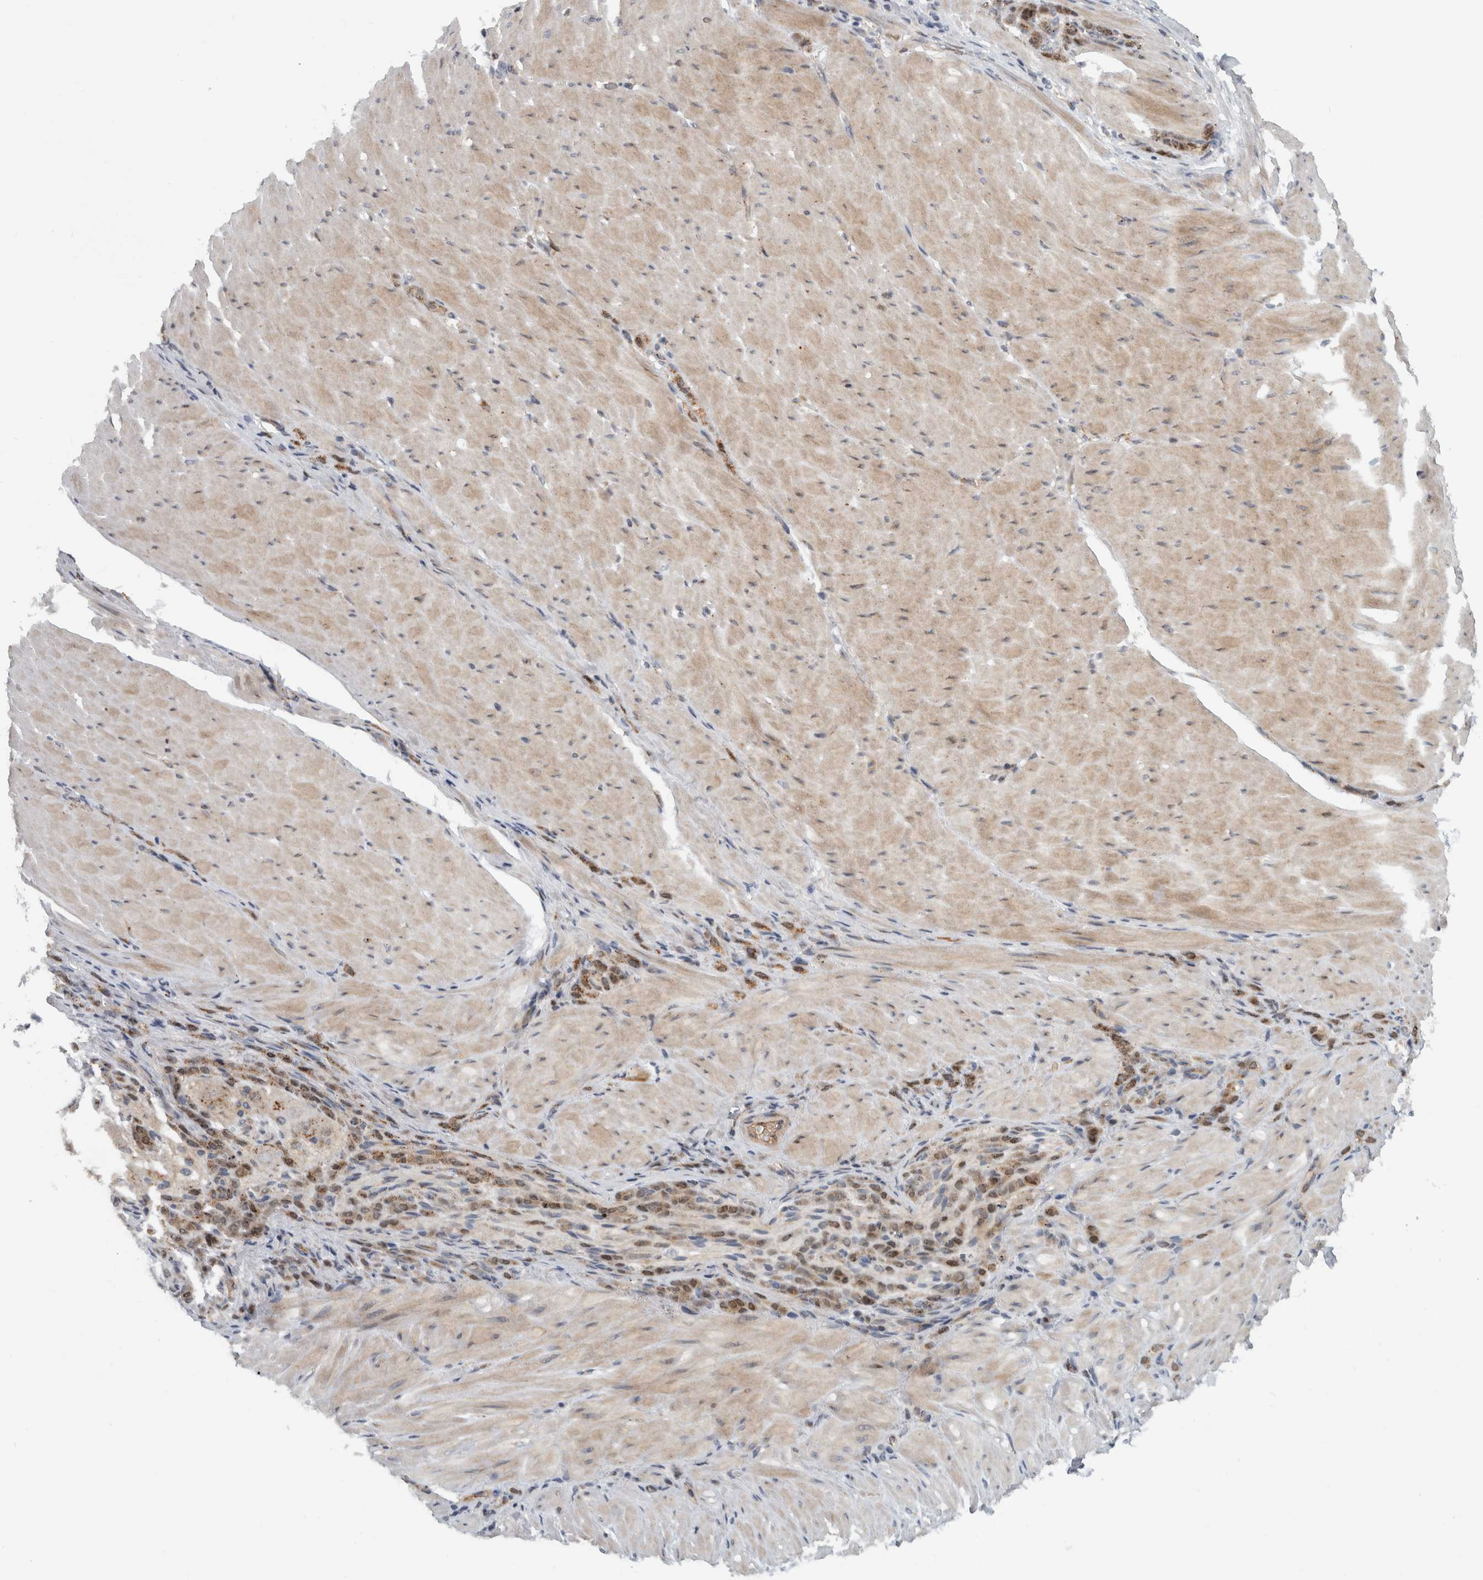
{"staining": {"intensity": "weak", "quantity": ">75%", "location": "cytoplasmic/membranous,nuclear"}, "tissue": "stomach cancer", "cell_type": "Tumor cells", "image_type": "cancer", "snomed": [{"axis": "morphology", "description": "Normal tissue, NOS"}, {"axis": "morphology", "description": "Adenocarcinoma, NOS"}, {"axis": "topography", "description": "Stomach"}], "caption": "Tumor cells reveal weak cytoplasmic/membranous and nuclear staining in approximately >75% of cells in stomach adenocarcinoma.", "gene": "MSL1", "patient": {"sex": "male", "age": 82}}